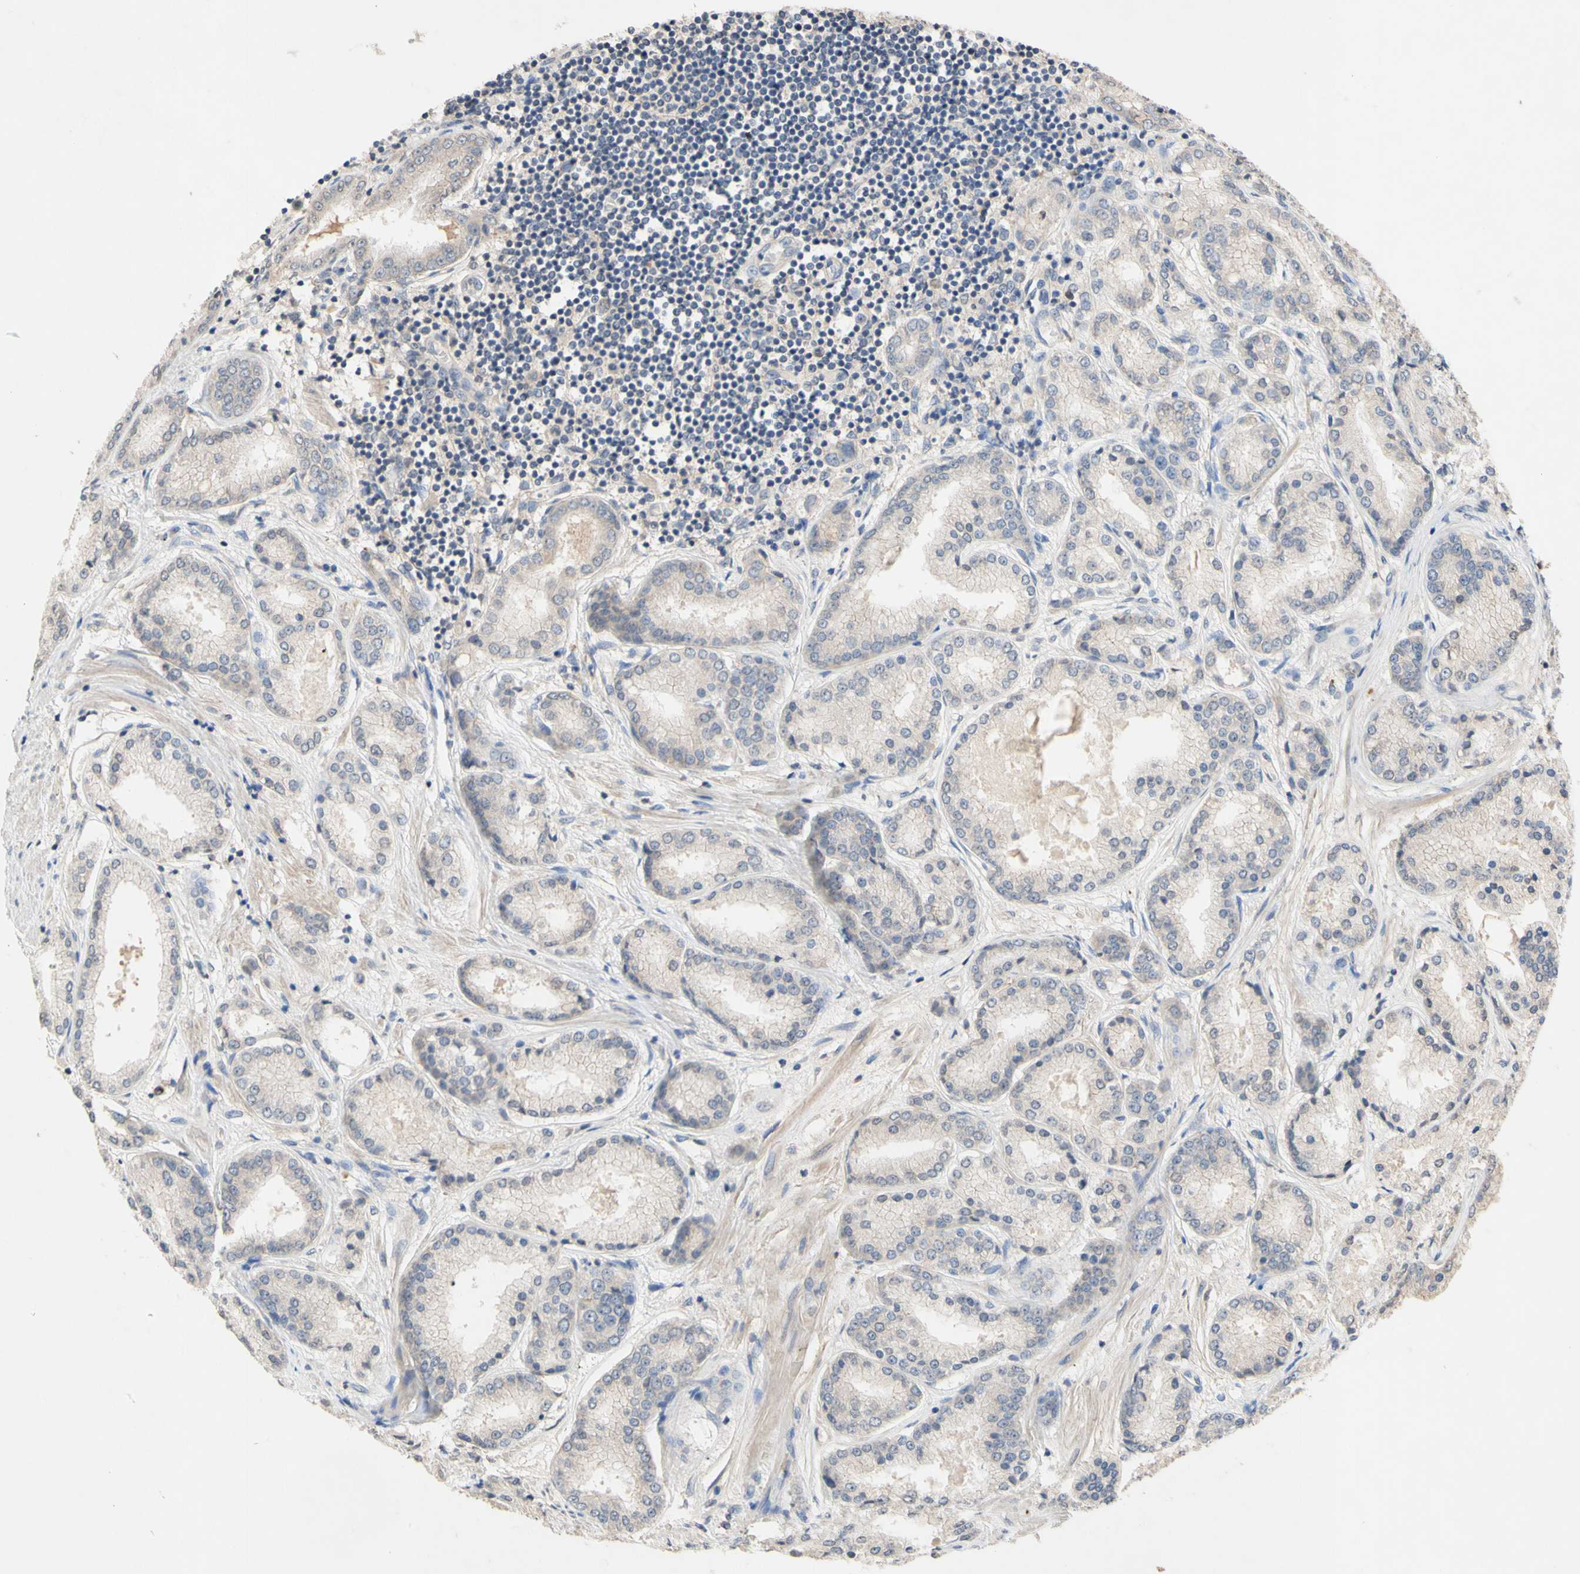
{"staining": {"intensity": "weak", "quantity": "25%-75%", "location": "cytoplasmic/membranous"}, "tissue": "prostate cancer", "cell_type": "Tumor cells", "image_type": "cancer", "snomed": [{"axis": "morphology", "description": "Adenocarcinoma, High grade"}, {"axis": "topography", "description": "Prostate"}], "caption": "This image shows immunohistochemistry staining of human high-grade adenocarcinoma (prostate), with low weak cytoplasmic/membranous staining in about 25%-75% of tumor cells.", "gene": "NECTIN3", "patient": {"sex": "male", "age": 59}}